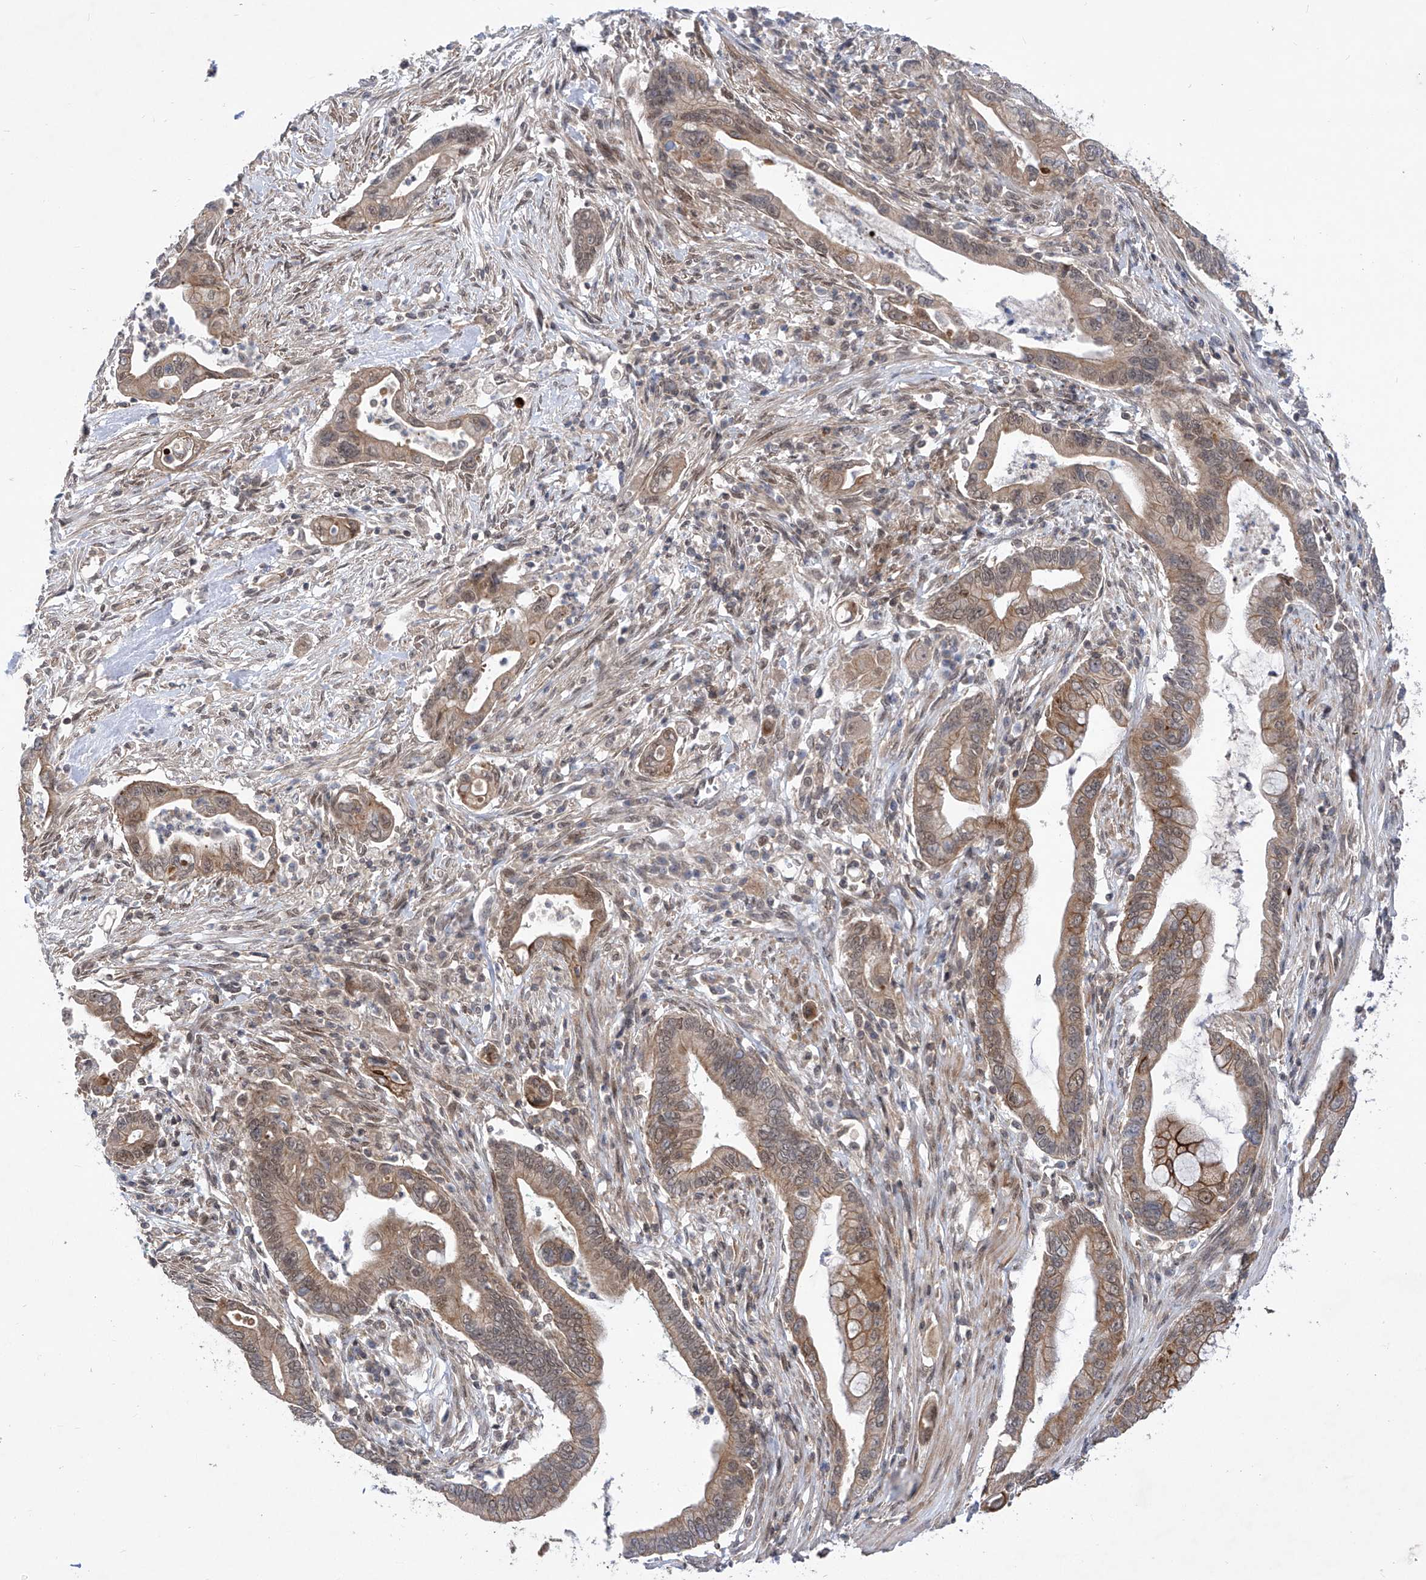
{"staining": {"intensity": "moderate", "quantity": ">75%", "location": "cytoplasmic/membranous,nuclear"}, "tissue": "pancreatic cancer", "cell_type": "Tumor cells", "image_type": "cancer", "snomed": [{"axis": "morphology", "description": "Adenocarcinoma, NOS"}, {"axis": "topography", "description": "Pancreas"}], "caption": "IHC histopathology image of pancreatic cancer stained for a protein (brown), which exhibits medium levels of moderate cytoplasmic/membranous and nuclear expression in approximately >75% of tumor cells.", "gene": "KIFC2", "patient": {"sex": "male", "age": 78}}